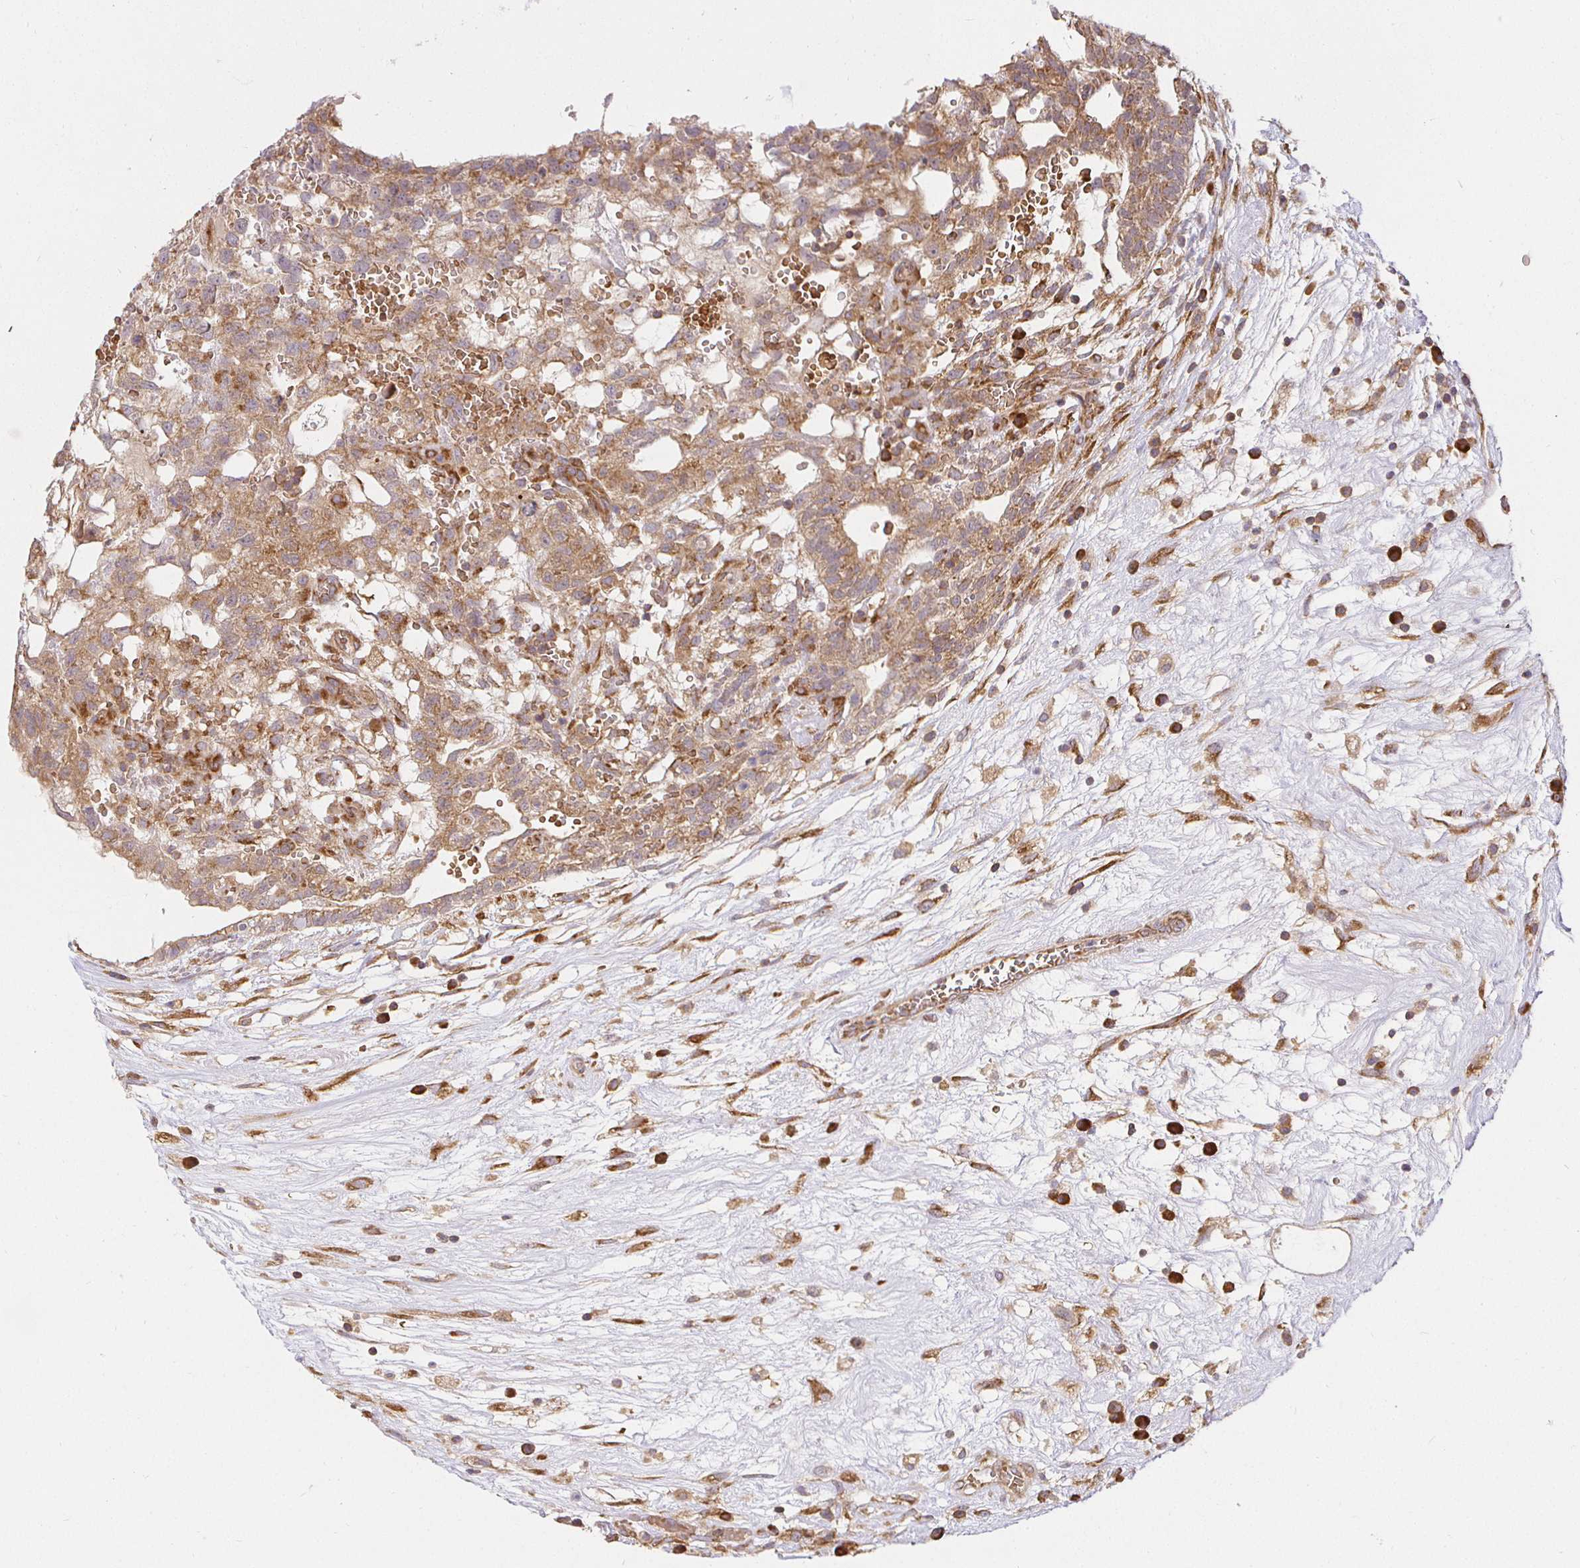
{"staining": {"intensity": "moderate", "quantity": ">75%", "location": "cytoplasmic/membranous"}, "tissue": "testis cancer", "cell_type": "Tumor cells", "image_type": "cancer", "snomed": [{"axis": "morphology", "description": "Normal tissue, NOS"}, {"axis": "morphology", "description": "Carcinoma, Embryonal, NOS"}, {"axis": "topography", "description": "Testis"}], "caption": "This is a histology image of immunohistochemistry staining of testis cancer, which shows moderate staining in the cytoplasmic/membranous of tumor cells.", "gene": "IRAK1", "patient": {"sex": "male", "age": 32}}